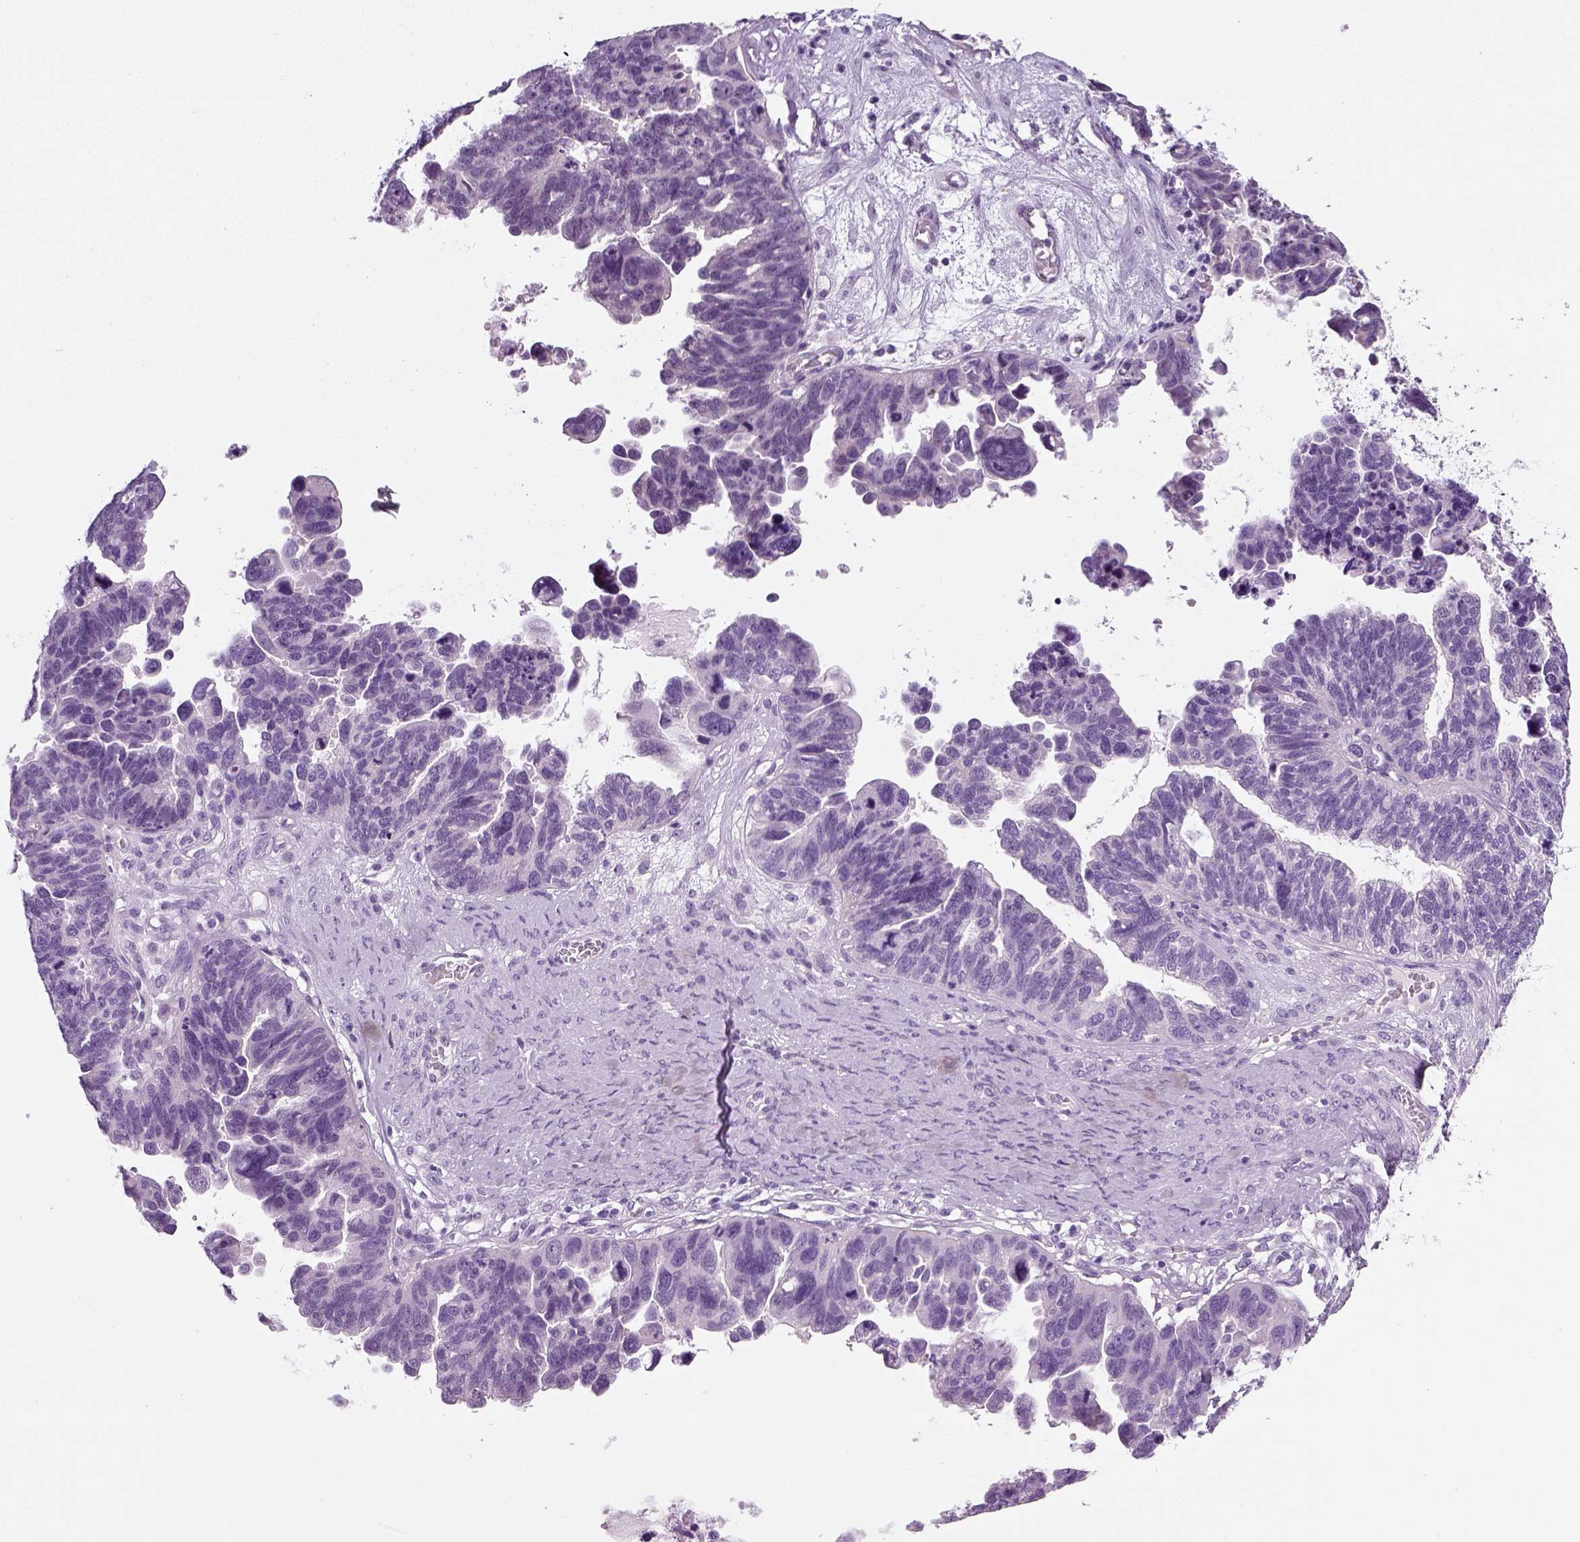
{"staining": {"intensity": "negative", "quantity": "none", "location": "none"}, "tissue": "ovarian cancer", "cell_type": "Tumor cells", "image_type": "cancer", "snomed": [{"axis": "morphology", "description": "Cystadenocarcinoma, serous, NOS"}, {"axis": "topography", "description": "Ovary"}], "caption": "This is an immunohistochemistry histopathology image of human ovarian cancer (serous cystadenocarcinoma). There is no positivity in tumor cells.", "gene": "SPATA31E1", "patient": {"sex": "female", "age": 60}}